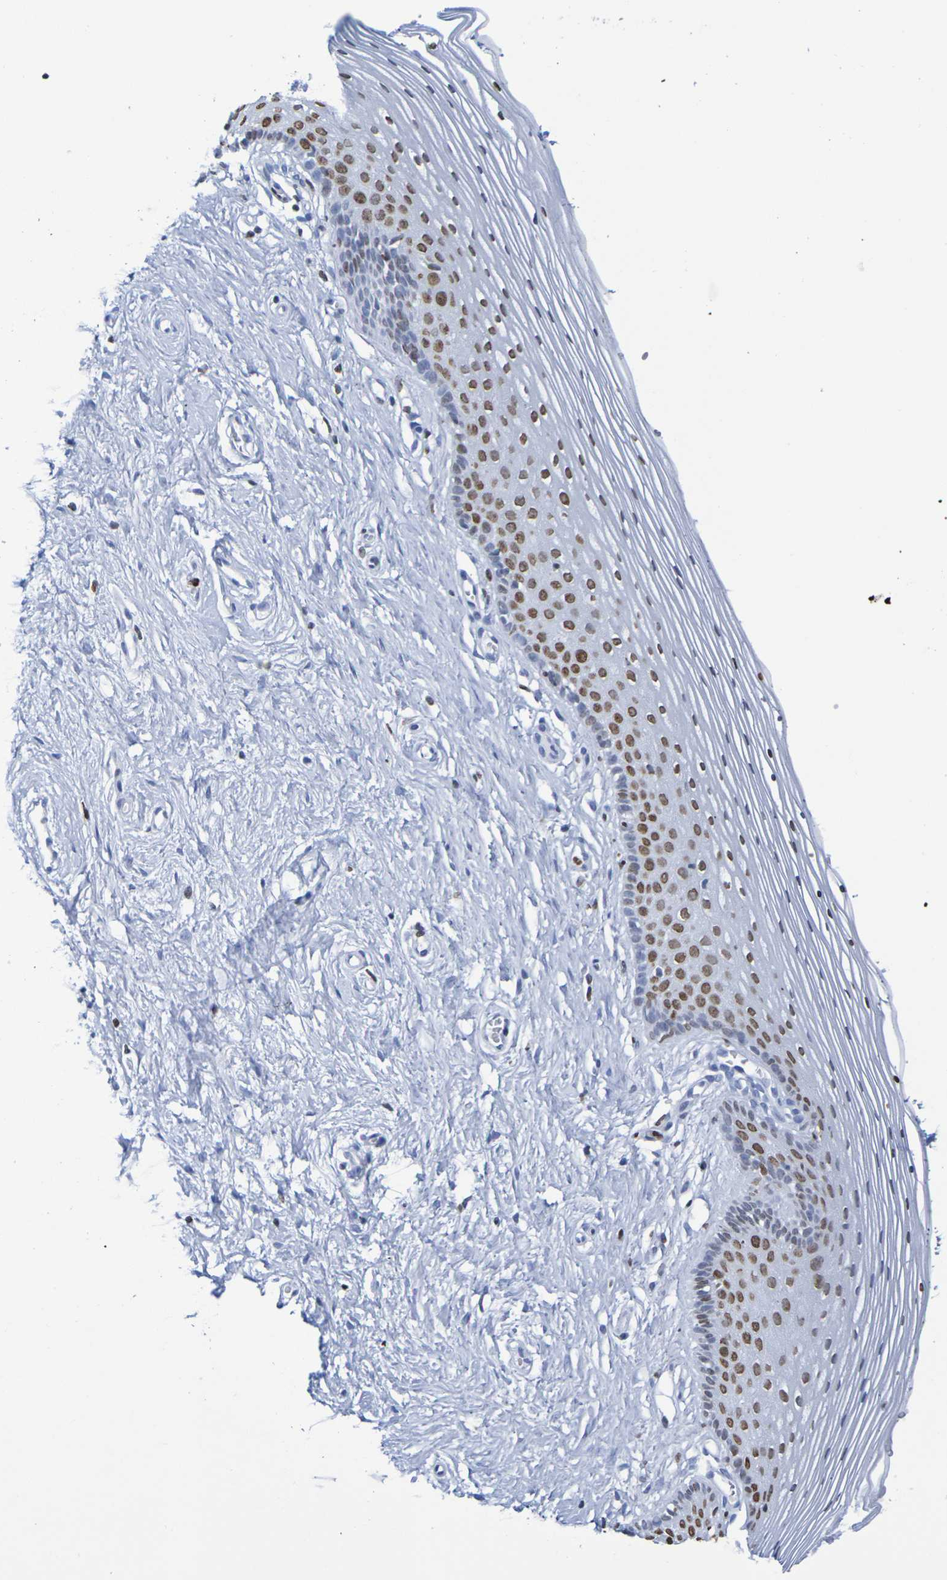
{"staining": {"intensity": "moderate", "quantity": ">75%", "location": "nuclear"}, "tissue": "vagina", "cell_type": "Squamous epithelial cells", "image_type": "normal", "snomed": [{"axis": "morphology", "description": "Normal tissue, NOS"}, {"axis": "topography", "description": "Vagina"}], "caption": "The image exhibits a brown stain indicating the presence of a protein in the nuclear of squamous epithelial cells in vagina. Immunohistochemistry stains the protein in brown and the nuclei are stained blue.", "gene": "H1", "patient": {"sex": "female", "age": 32}}